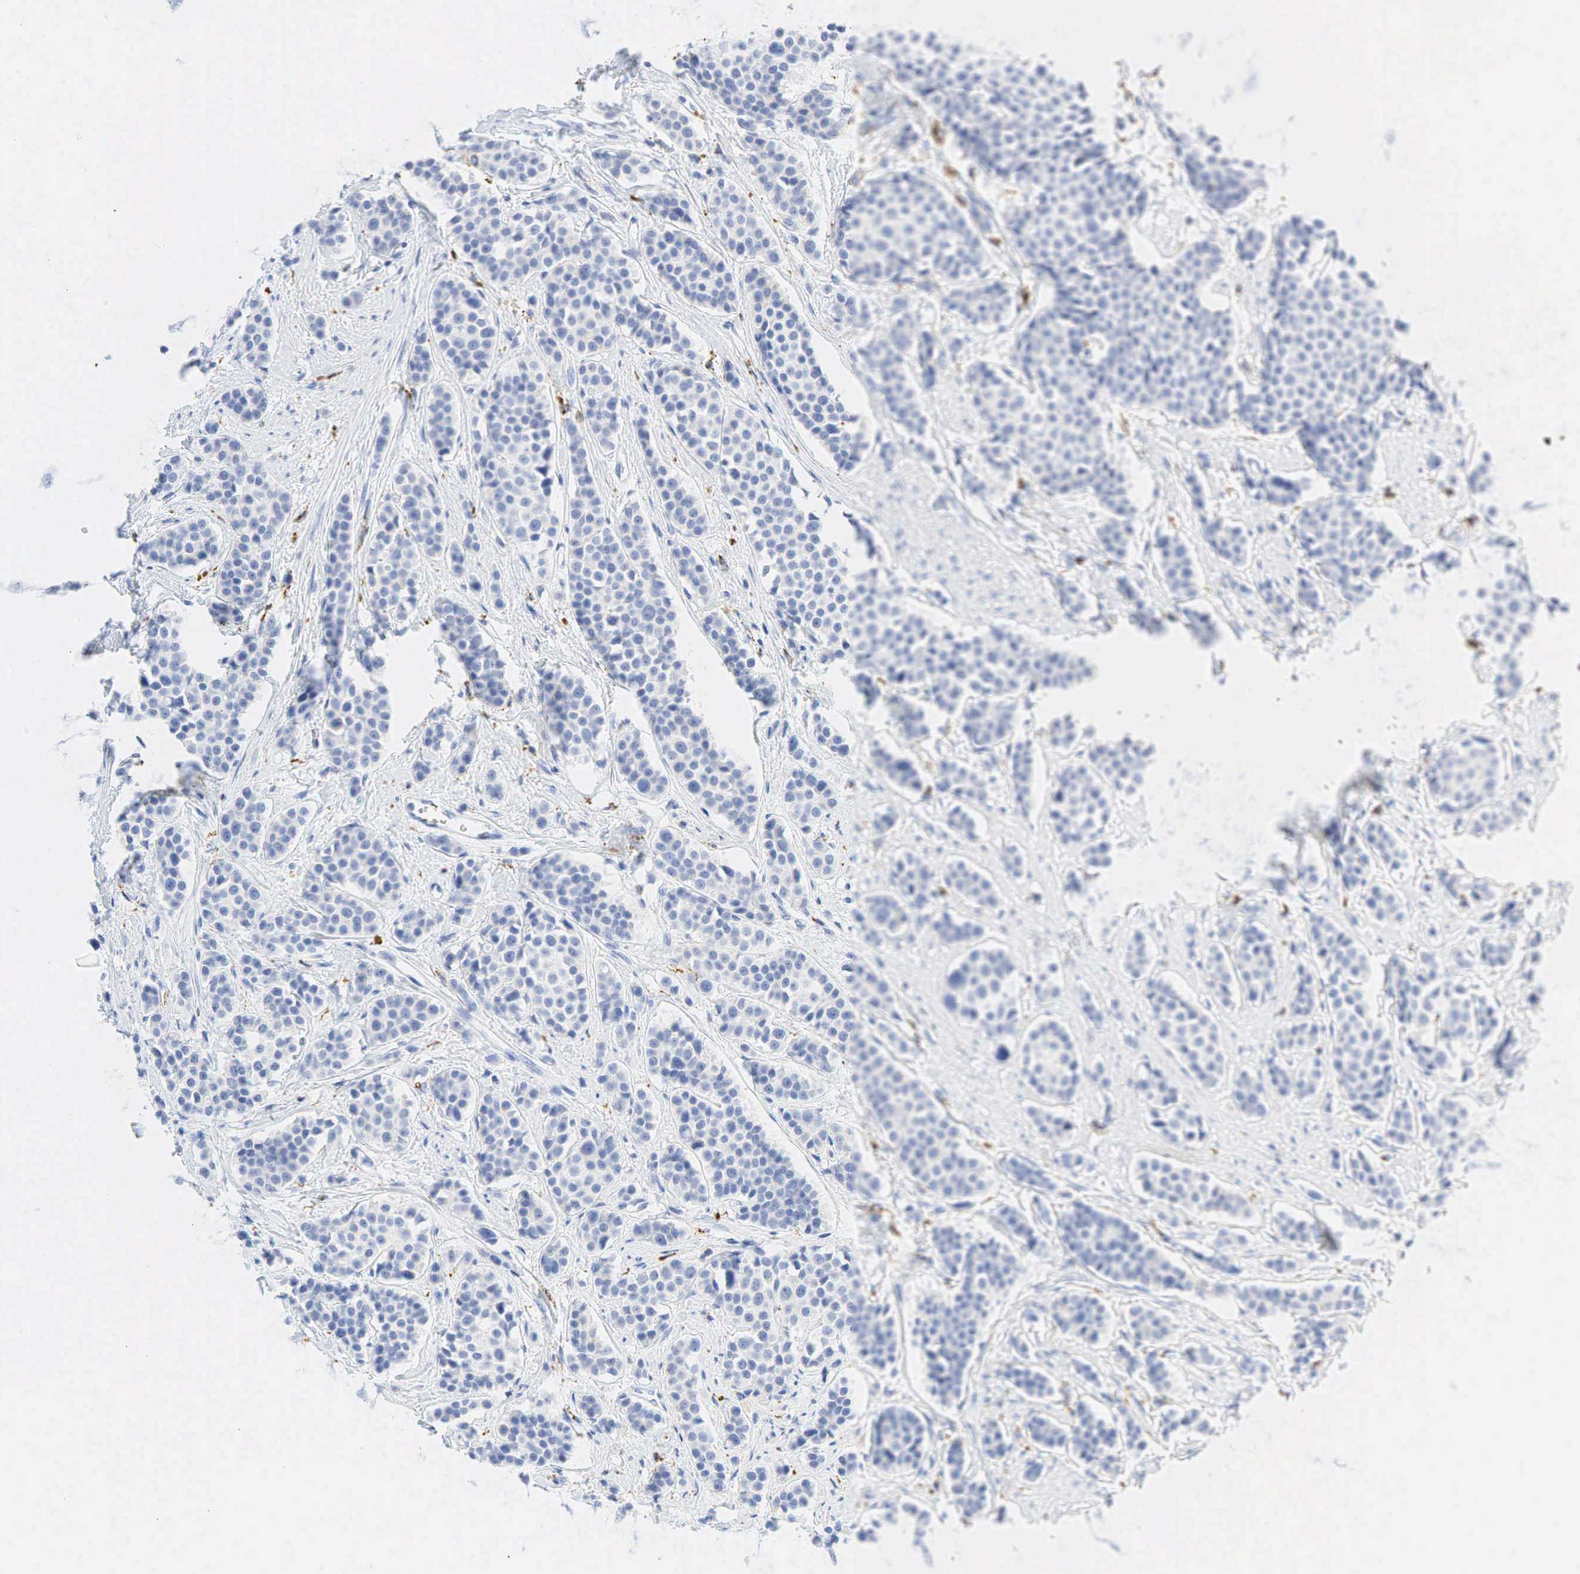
{"staining": {"intensity": "weak", "quantity": "<25%", "location": "cytoplasmic/membranous"}, "tissue": "carcinoid", "cell_type": "Tumor cells", "image_type": "cancer", "snomed": [{"axis": "morphology", "description": "Carcinoid, malignant, NOS"}, {"axis": "topography", "description": "Small intestine"}], "caption": "Carcinoid stained for a protein using IHC exhibits no staining tumor cells.", "gene": "CD68", "patient": {"sex": "male", "age": 60}}